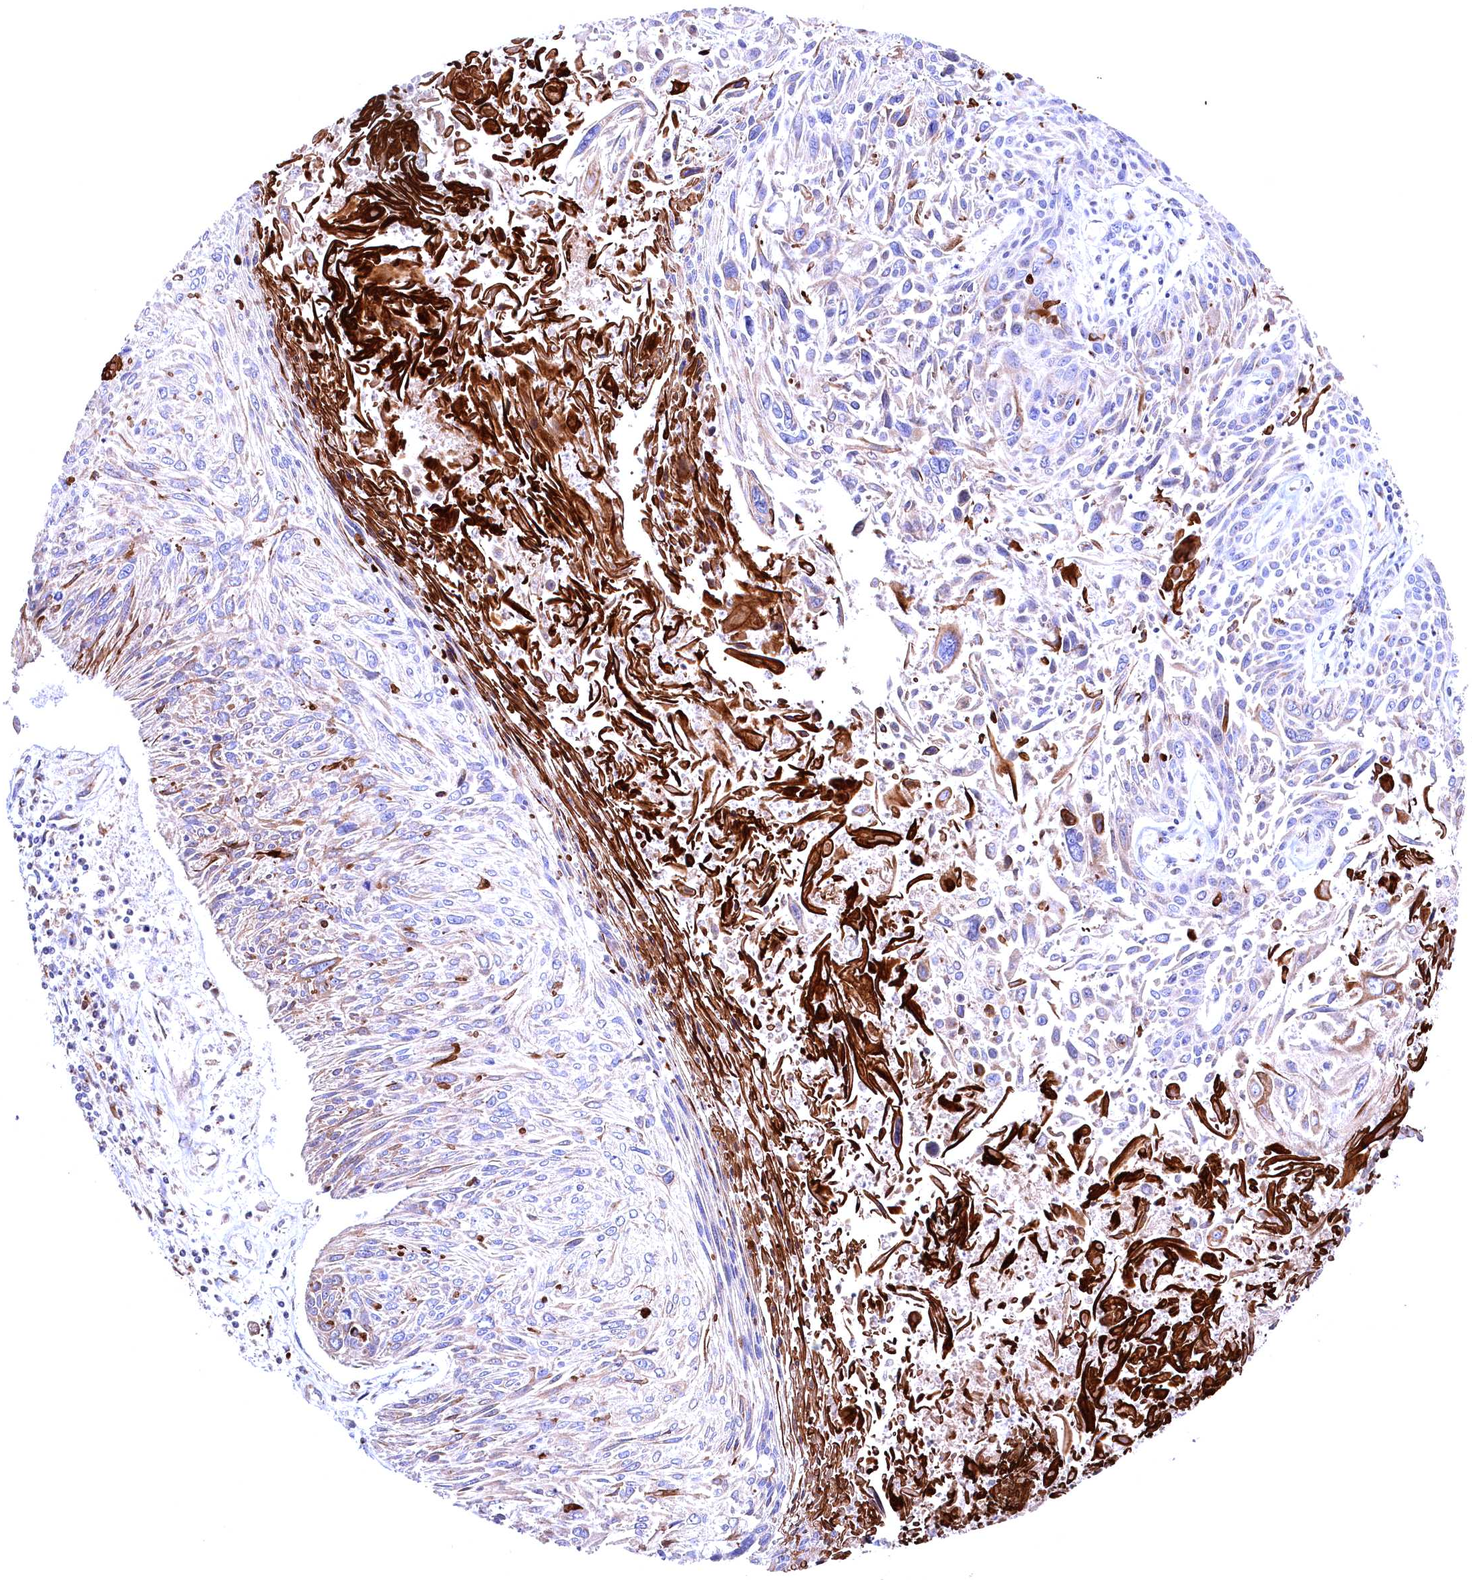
{"staining": {"intensity": "moderate", "quantity": "<25%", "location": "cytoplasmic/membranous"}, "tissue": "cervical cancer", "cell_type": "Tumor cells", "image_type": "cancer", "snomed": [{"axis": "morphology", "description": "Squamous cell carcinoma, NOS"}, {"axis": "topography", "description": "Cervix"}], "caption": "A high-resolution image shows IHC staining of squamous cell carcinoma (cervical), which demonstrates moderate cytoplasmic/membranous staining in about <25% of tumor cells.", "gene": "GPR108", "patient": {"sex": "female", "age": 51}}